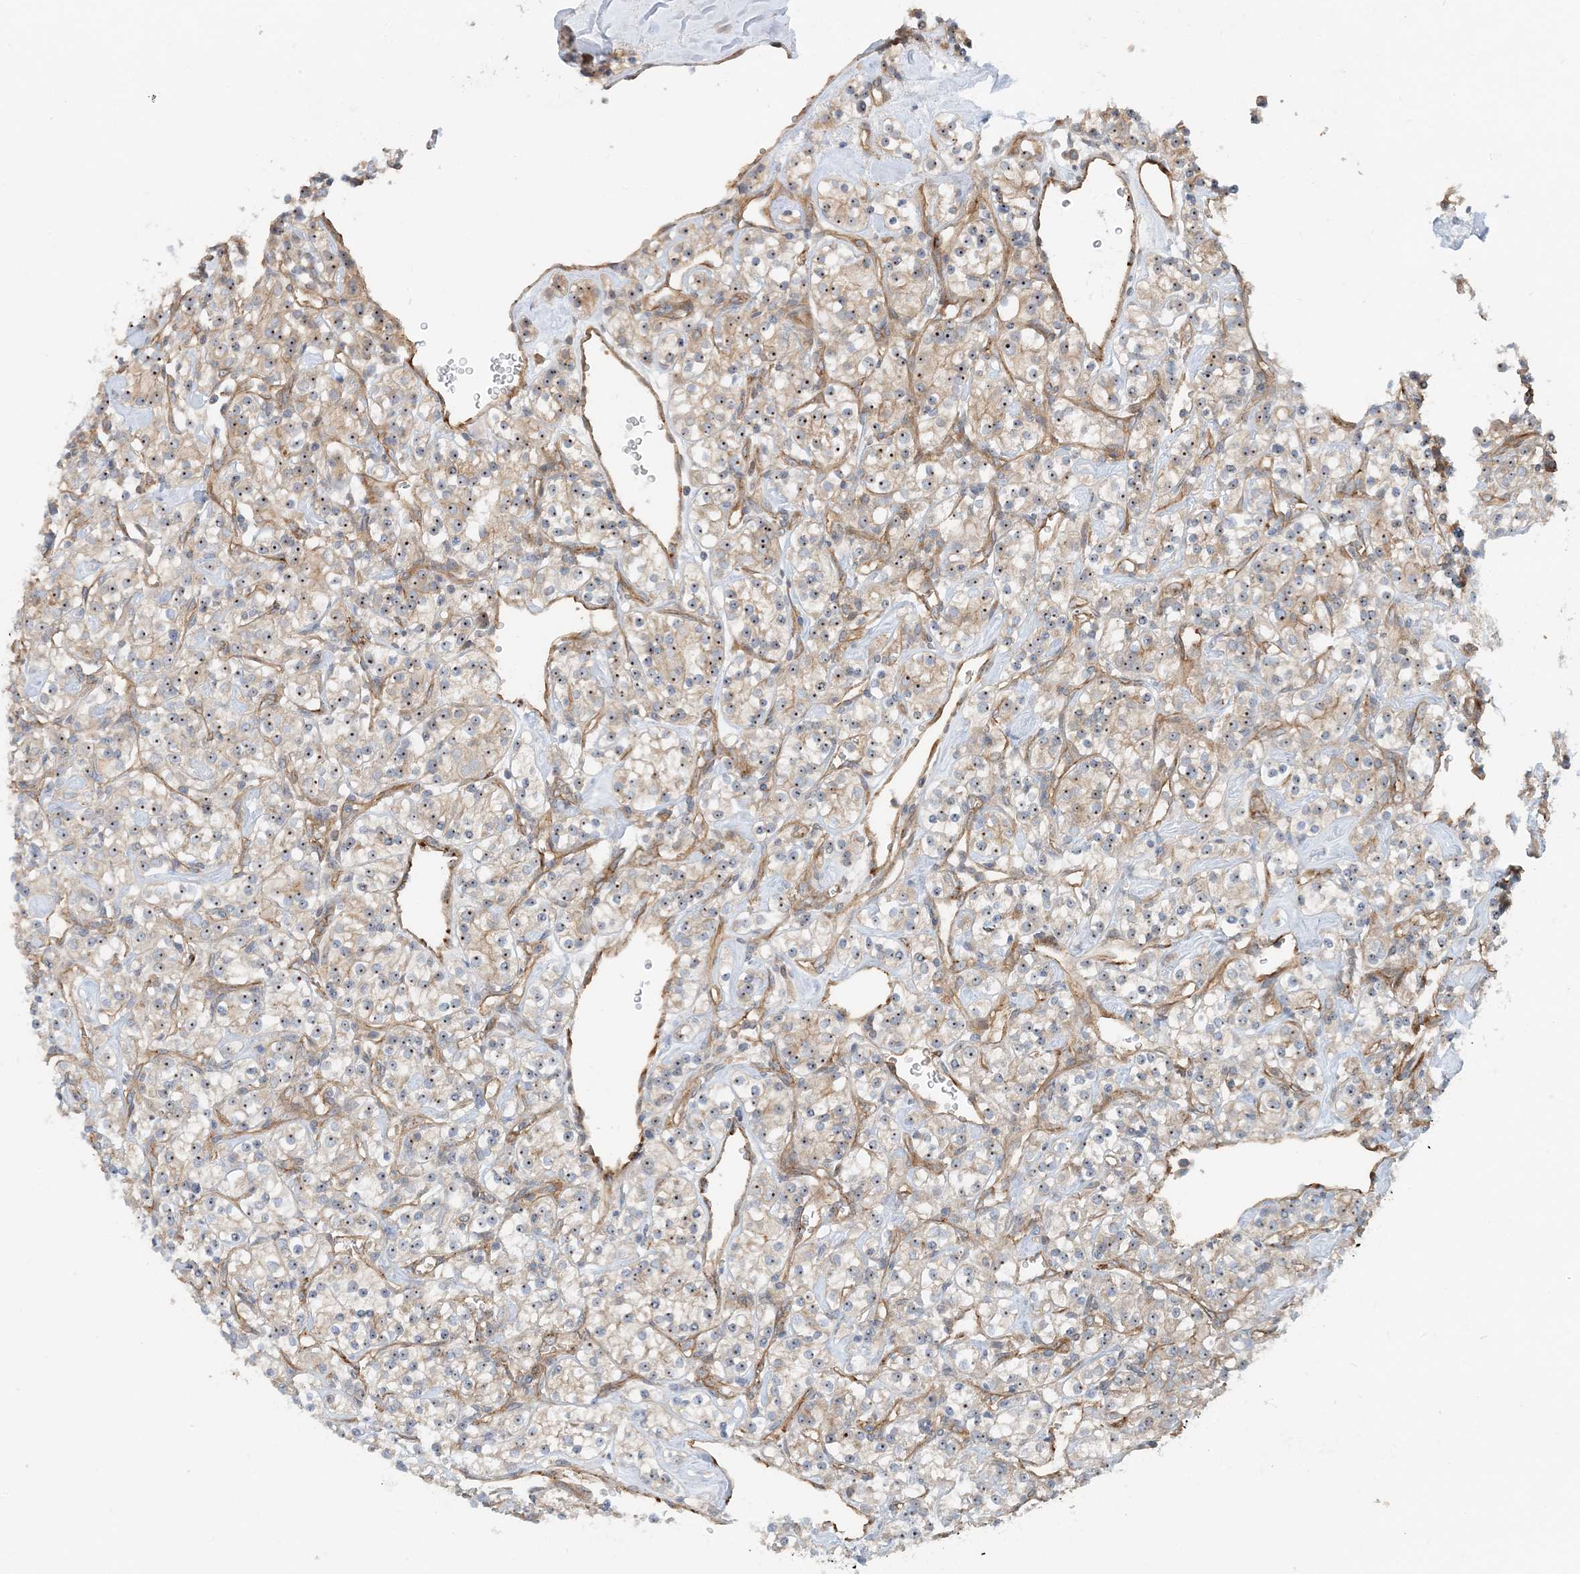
{"staining": {"intensity": "weak", "quantity": ">75%", "location": "cytoplasmic/membranous,nuclear"}, "tissue": "renal cancer", "cell_type": "Tumor cells", "image_type": "cancer", "snomed": [{"axis": "morphology", "description": "Adenocarcinoma, NOS"}, {"axis": "topography", "description": "Kidney"}], "caption": "Immunohistochemical staining of human renal adenocarcinoma demonstrates weak cytoplasmic/membranous and nuclear protein positivity in approximately >75% of tumor cells. (IHC, brightfield microscopy, high magnification).", "gene": "MYL5", "patient": {"sex": "male", "age": 77}}